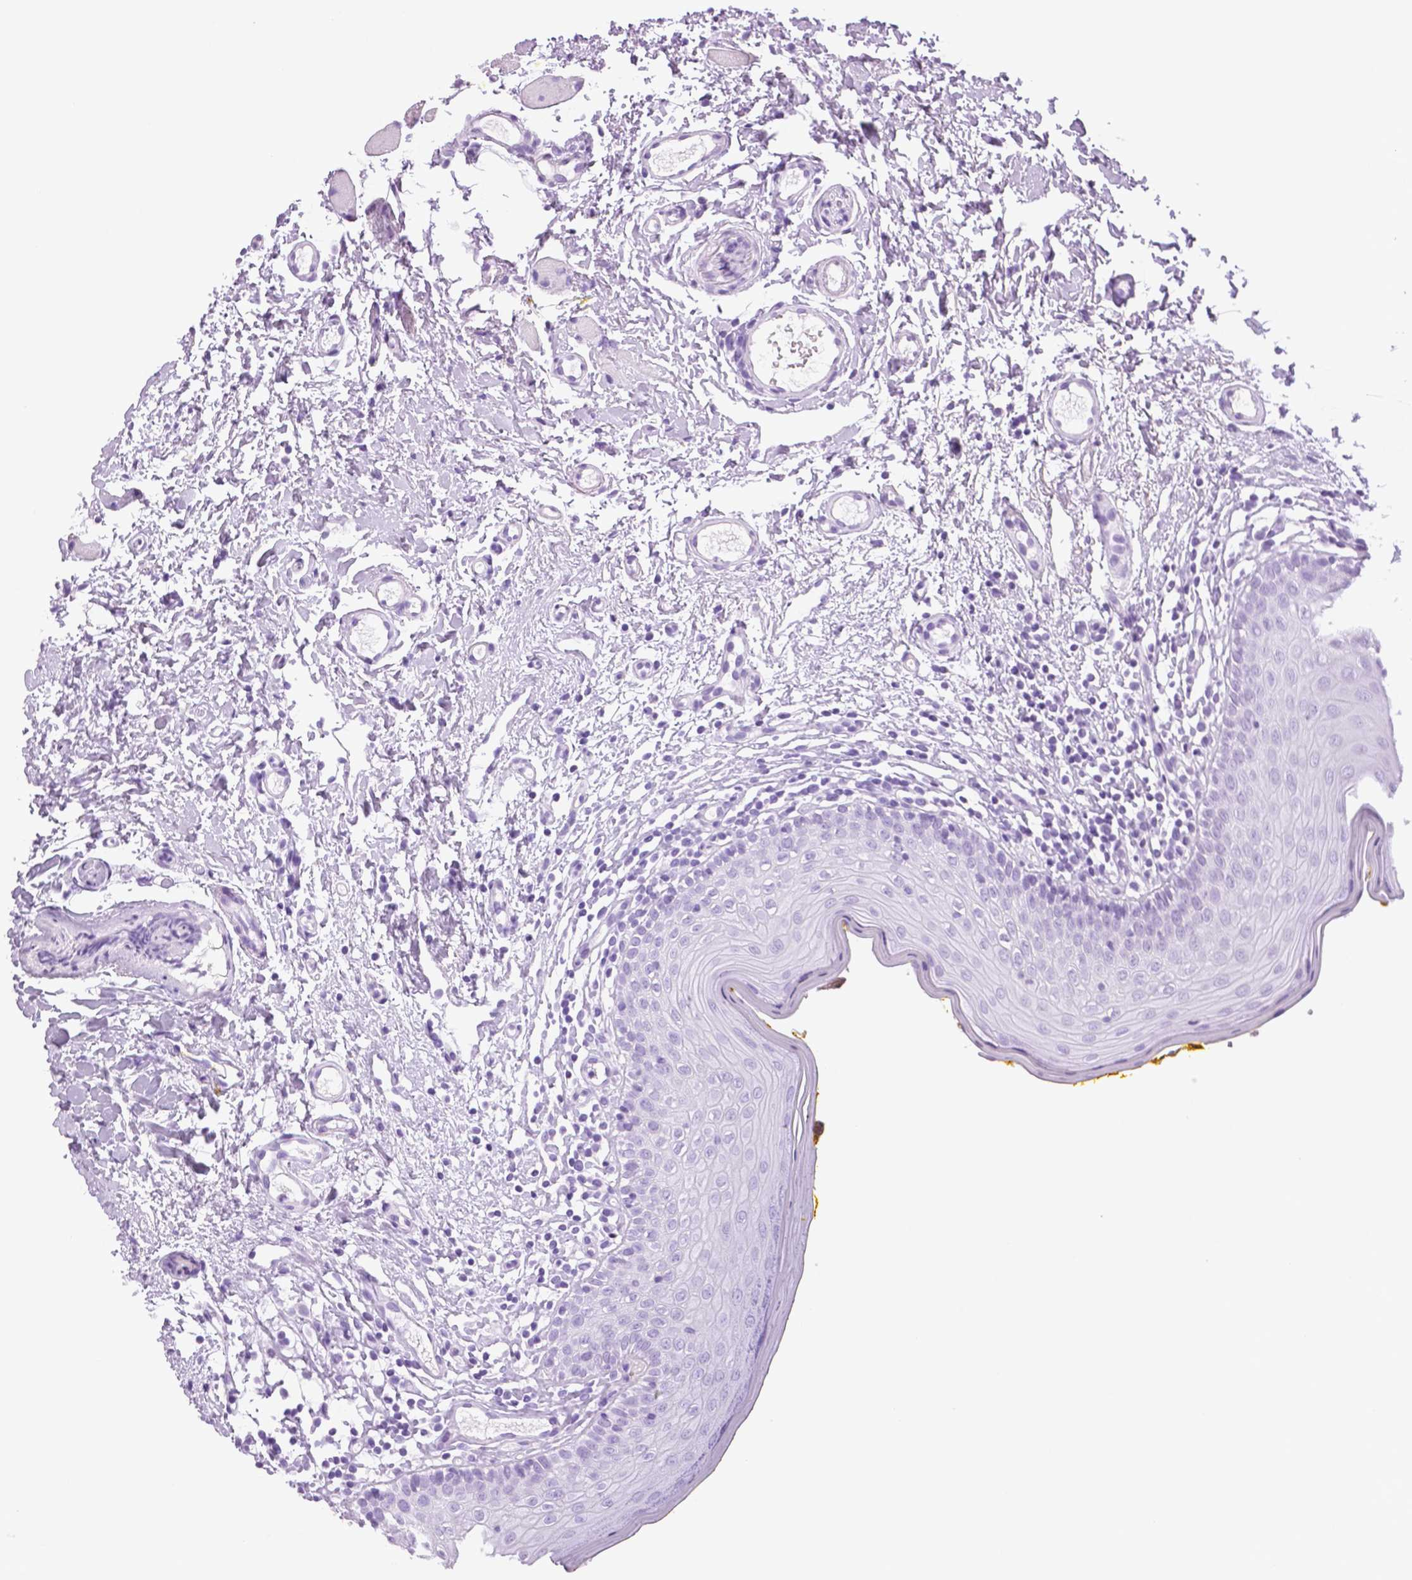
{"staining": {"intensity": "negative", "quantity": "none", "location": "none"}, "tissue": "oral mucosa", "cell_type": "Squamous epithelial cells", "image_type": "normal", "snomed": [{"axis": "morphology", "description": "Normal tissue, NOS"}, {"axis": "topography", "description": "Oral tissue"}, {"axis": "topography", "description": "Tounge, NOS"}], "caption": "DAB (3,3'-diaminobenzidine) immunohistochemical staining of benign oral mucosa exhibits no significant expression in squamous epithelial cells.", "gene": "DNAH12", "patient": {"sex": "female", "age": 58}}